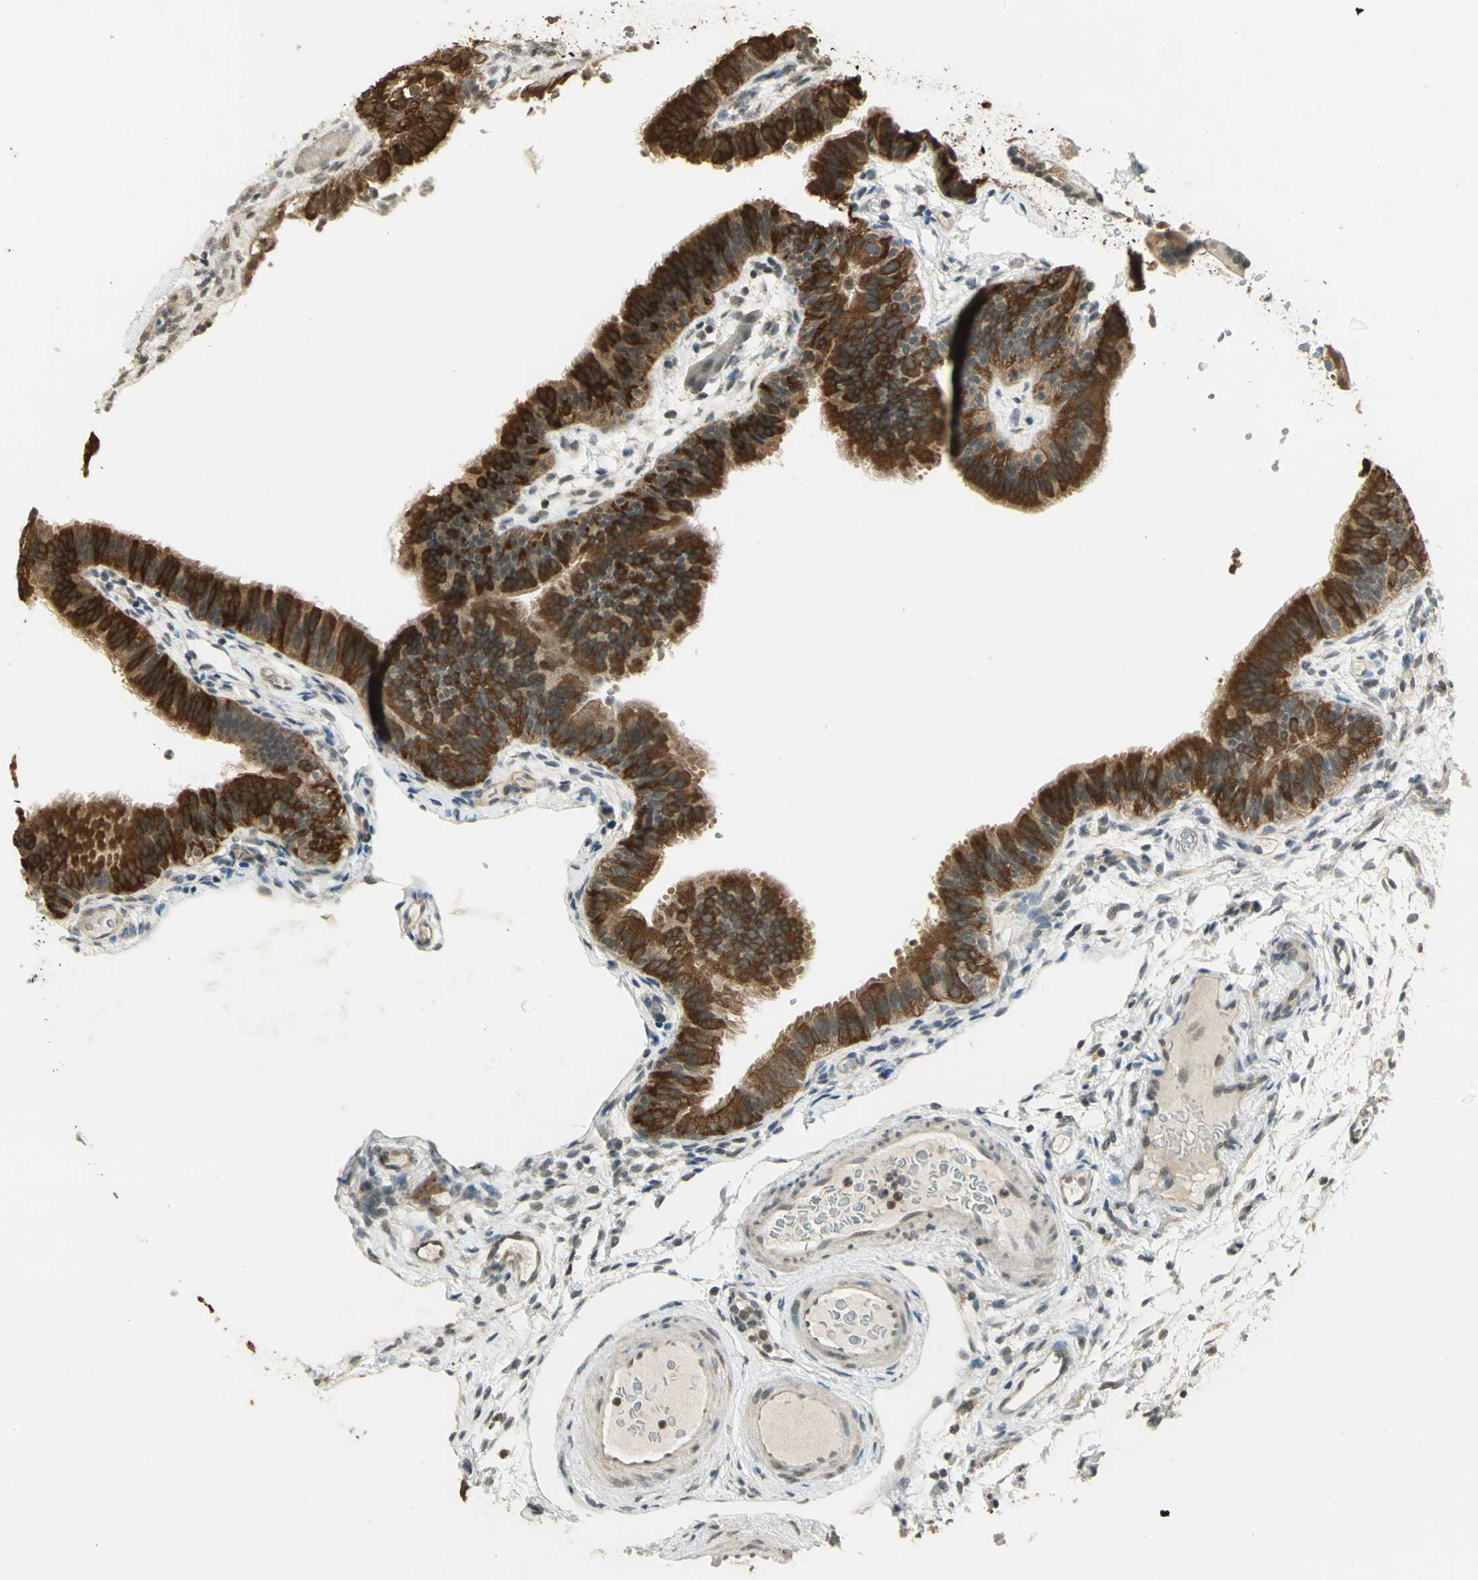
{"staining": {"intensity": "strong", "quantity": ">75%", "location": "cytoplasmic/membranous"}, "tissue": "fallopian tube", "cell_type": "Glandular cells", "image_type": "normal", "snomed": [{"axis": "morphology", "description": "Normal tissue, NOS"}, {"axis": "morphology", "description": "Dermoid, NOS"}, {"axis": "topography", "description": "Fallopian tube"}], "caption": "Glandular cells exhibit strong cytoplasmic/membranous staining in approximately >75% of cells in benign fallopian tube. (Stains: DAB in brown, nuclei in blue, Microscopy: brightfield microscopy at high magnification).", "gene": "CDC34", "patient": {"sex": "female", "age": 33}}